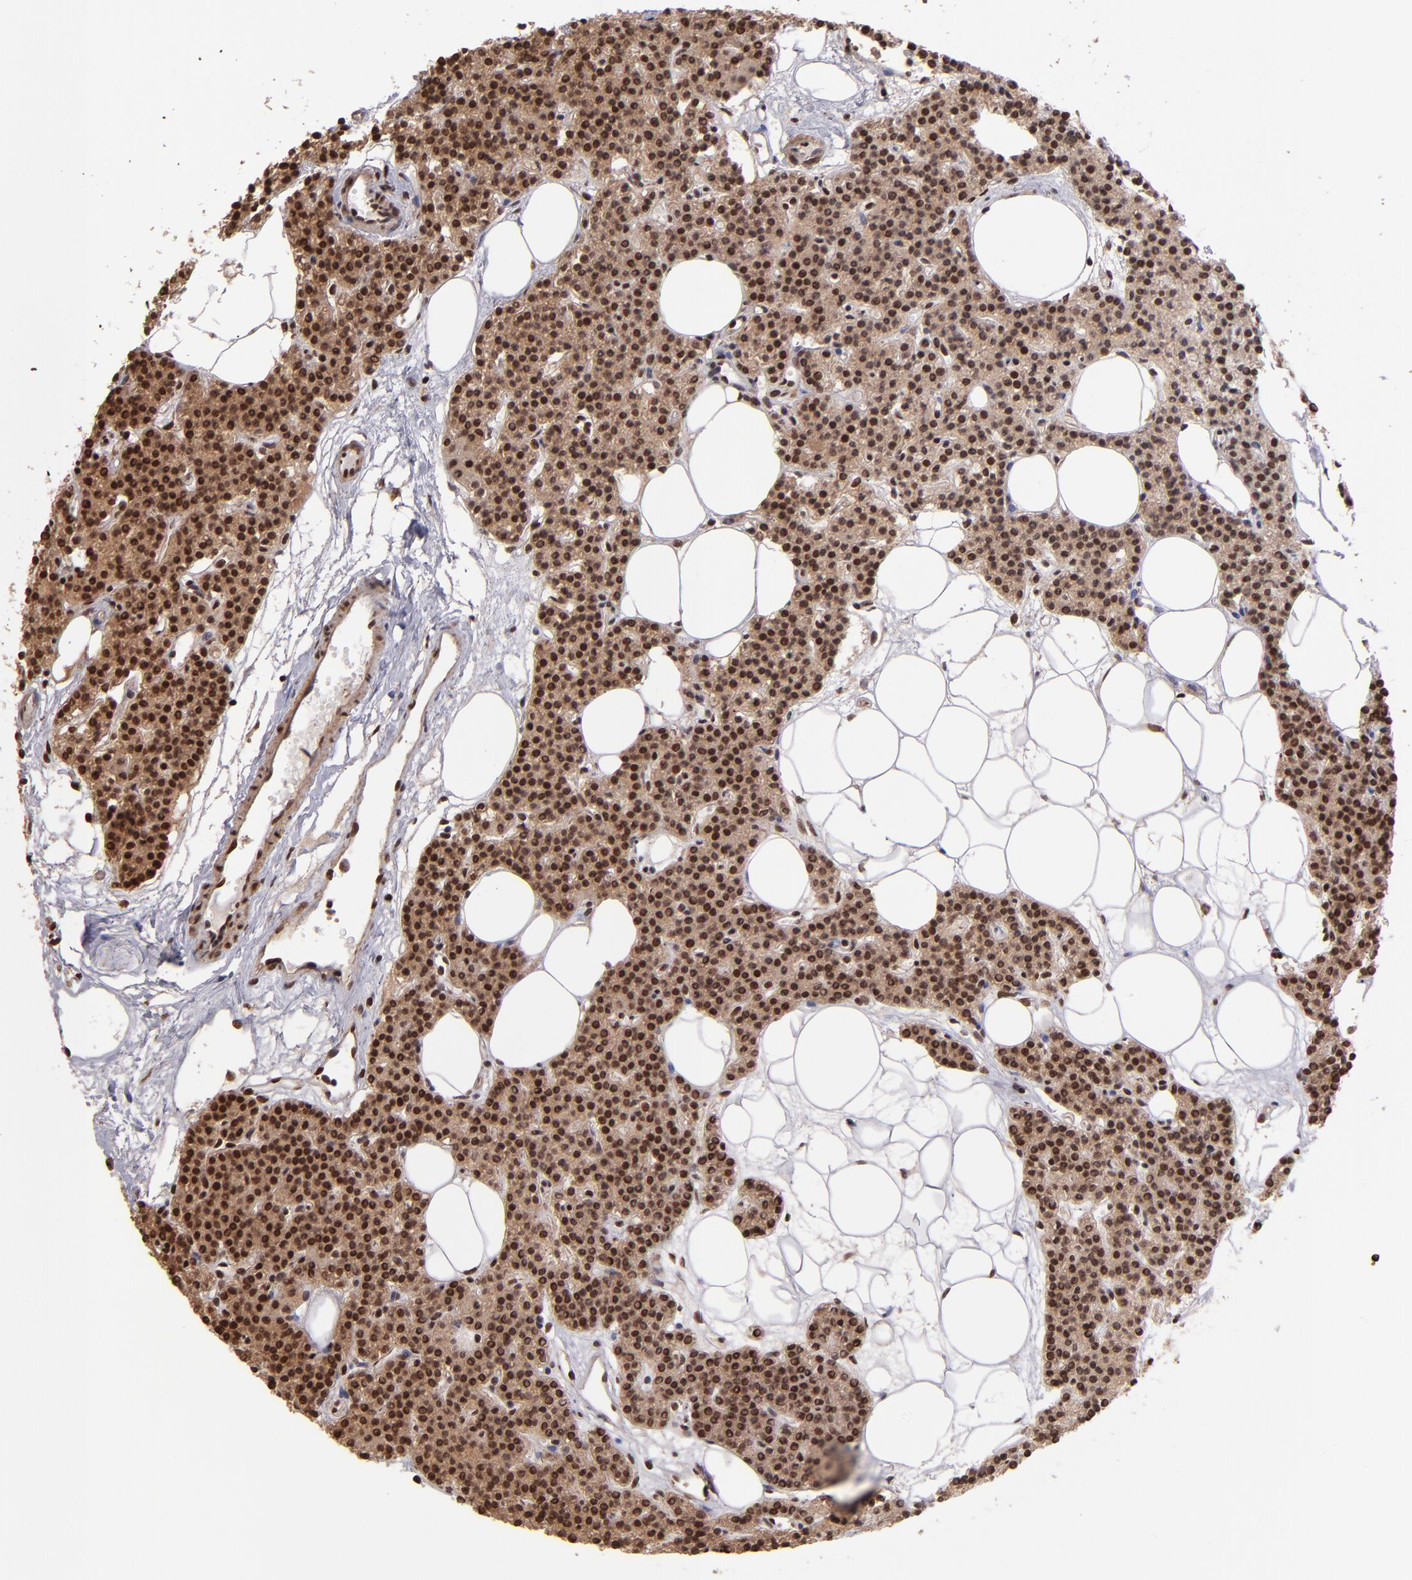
{"staining": {"intensity": "strong", "quantity": ">75%", "location": "cytoplasmic/membranous,nuclear"}, "tissue": "parathyroid gland", "cell_type": "Glandular cells", "image_type": "normal", "snomed": [{"axis": "morphology", "description": "Normal tissue, NOS"}, {"axis": "topography", "description": "Parathyroid gland"}], "caption": "A histopathology image showing strong cytoplasmic/membranous,nuclear staining in approximately >75% of glandular cells in benign parathyroid gland, as visualized by brown immunohistochemical staining.", "gene": "TERF2", "patient": {"sex": "male", "age": 24}}